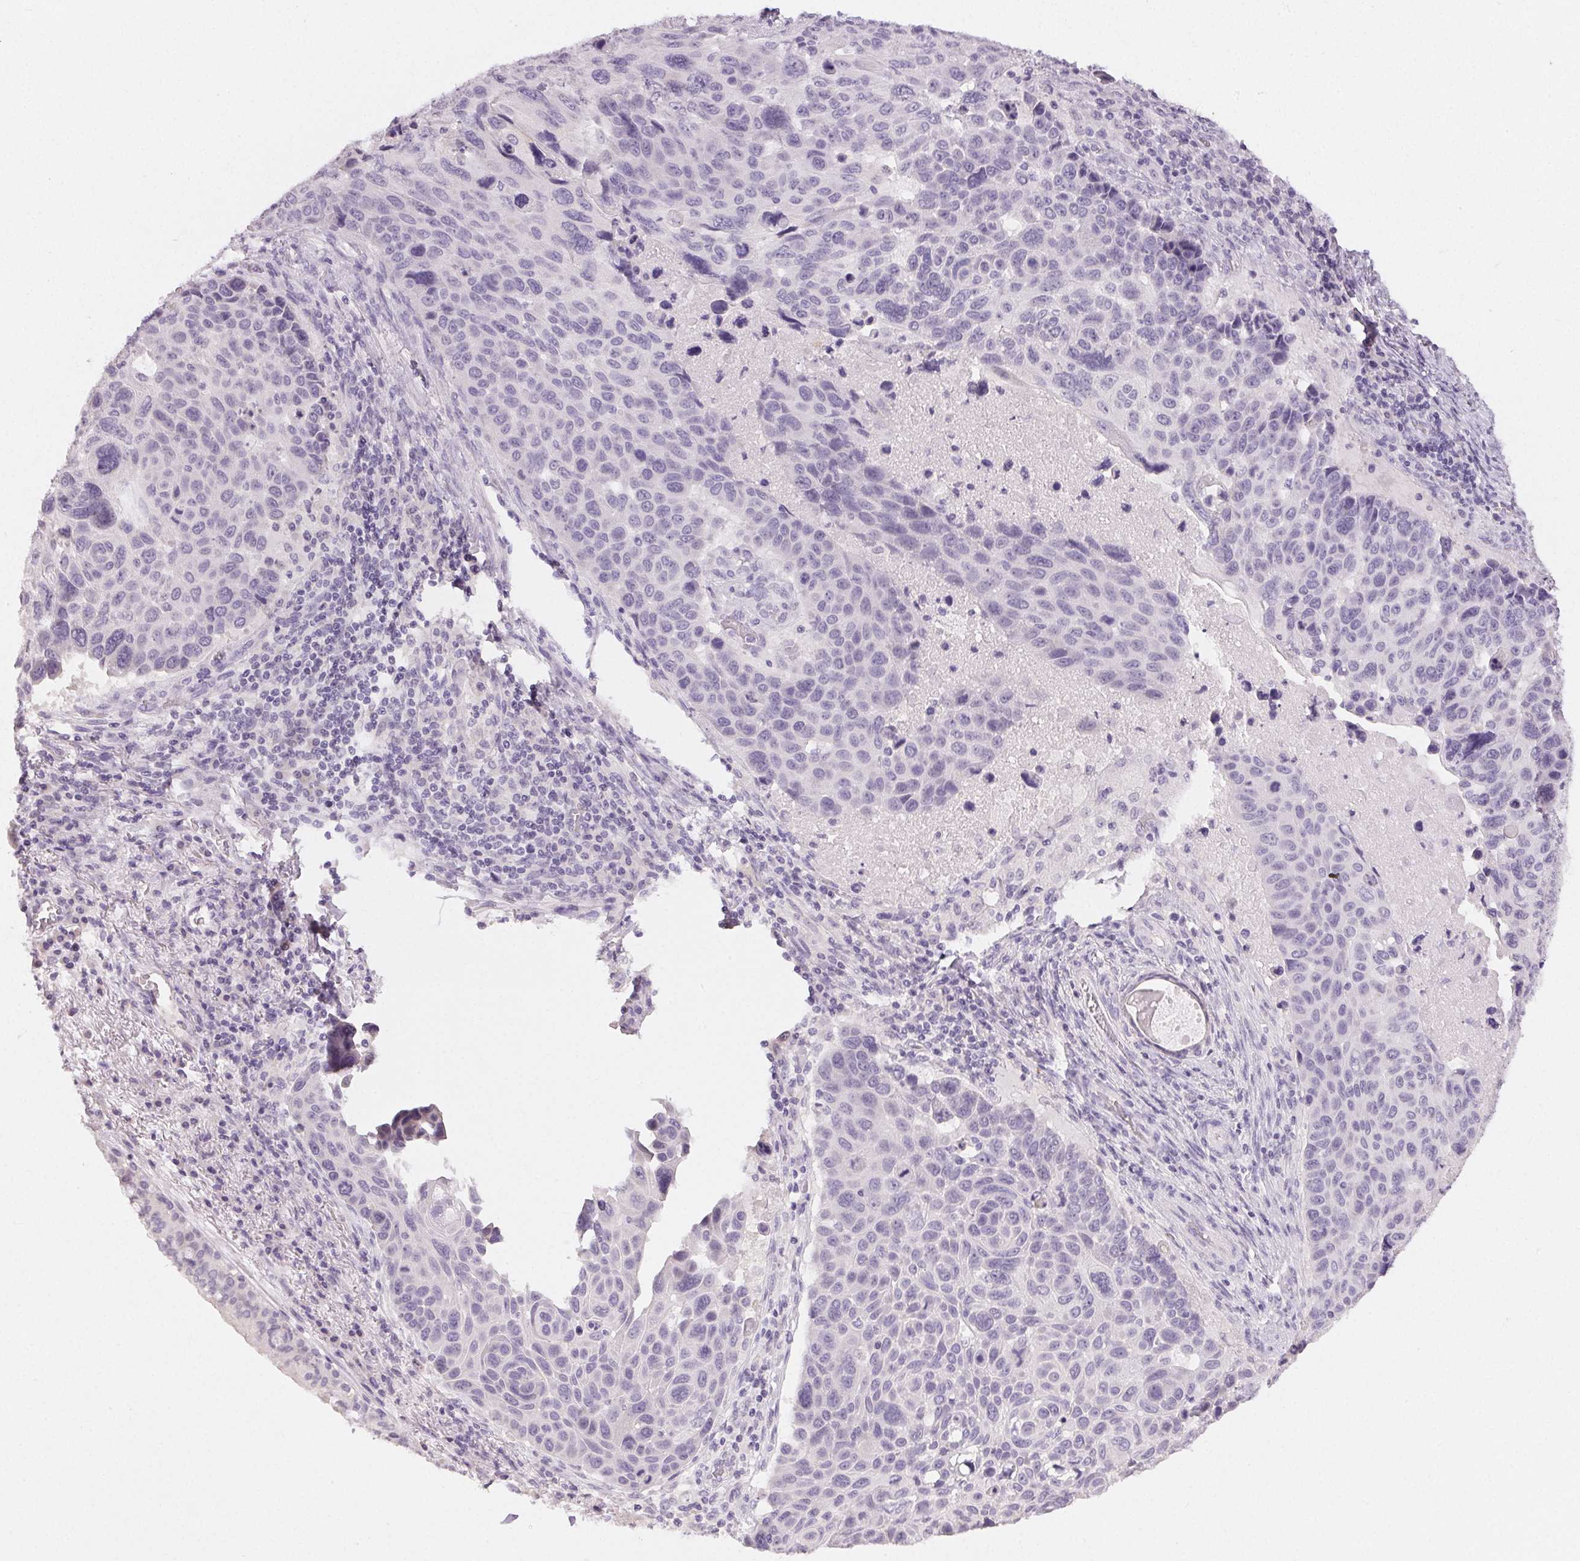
{"staining": {"intensity": "negative", "quantity": "none", "location": "none"}, "tissue": "lung cancer", "cell_type": "Tumor cells", "image_type": "cancer", "snomed": [{"axis": "morphology", "description": "Squamous cell carcinoma, NOS"}, {"axis": "topography", "description": "Lung"}], "caption": "IHC of human squamous cell carcinoma (lung) demonstrates no staining in tumor cells.", "gene": "MIOX", "patient": {"sex": "male", "age": 68}}